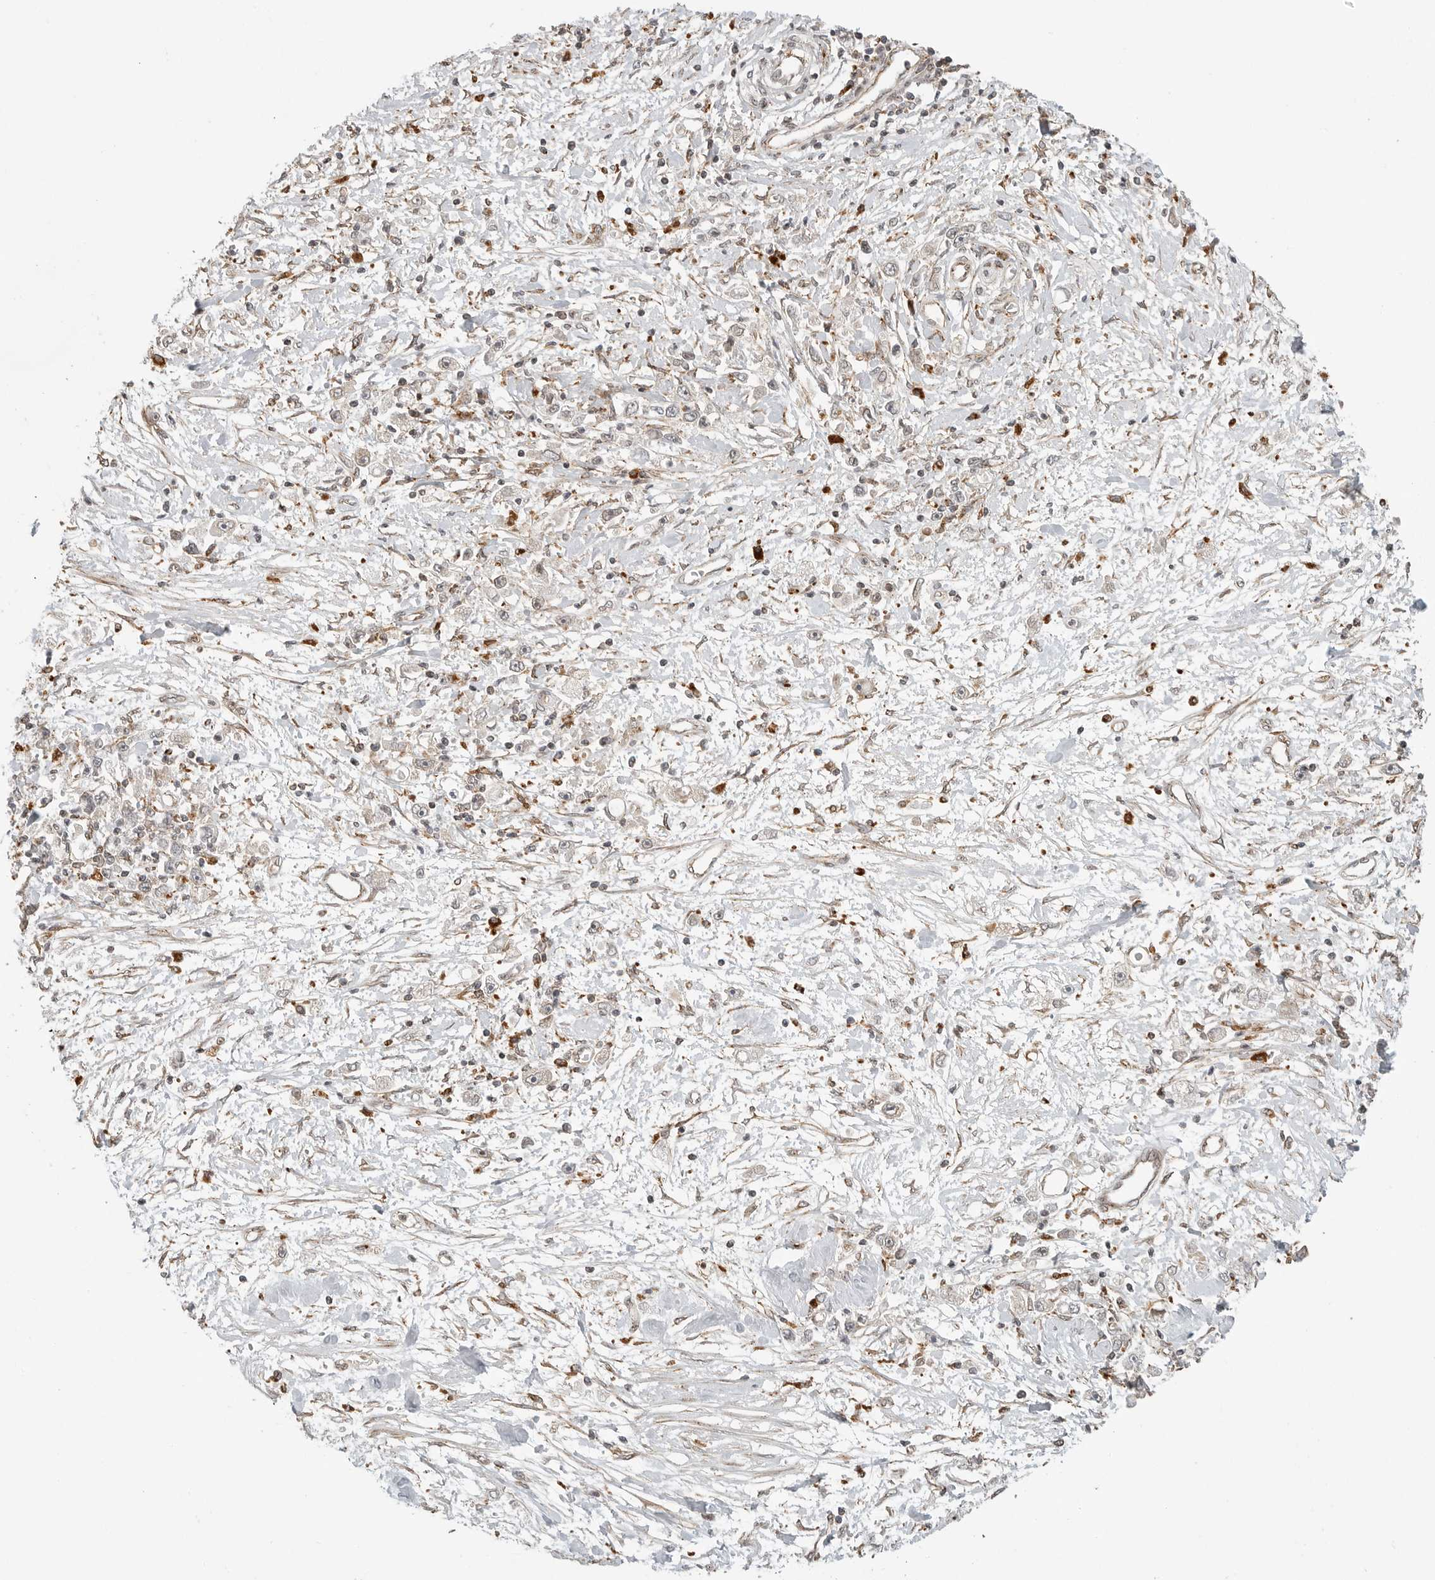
{"staining": {"intensity": "weak", "quantity": ">75%", "location": "cytoplasmic/membranous"}, "tissue": "stomach cancer", "cell_type": "Tumor cells", "image_type": "cancer", "snomed": [{"axis": "morphology", "description": "Adenocarcinoma, NOS"}, {"axis": "topography", "description": "Stomach"}], "caption": "Human stomach adenocarcinoma stained with a brown dye exhibits weak cytoplasmic/membranous positive positivity in about >75% of tumor cells.", "gene": "IDUA", "patient": {"sex": "female", "age": 59}}